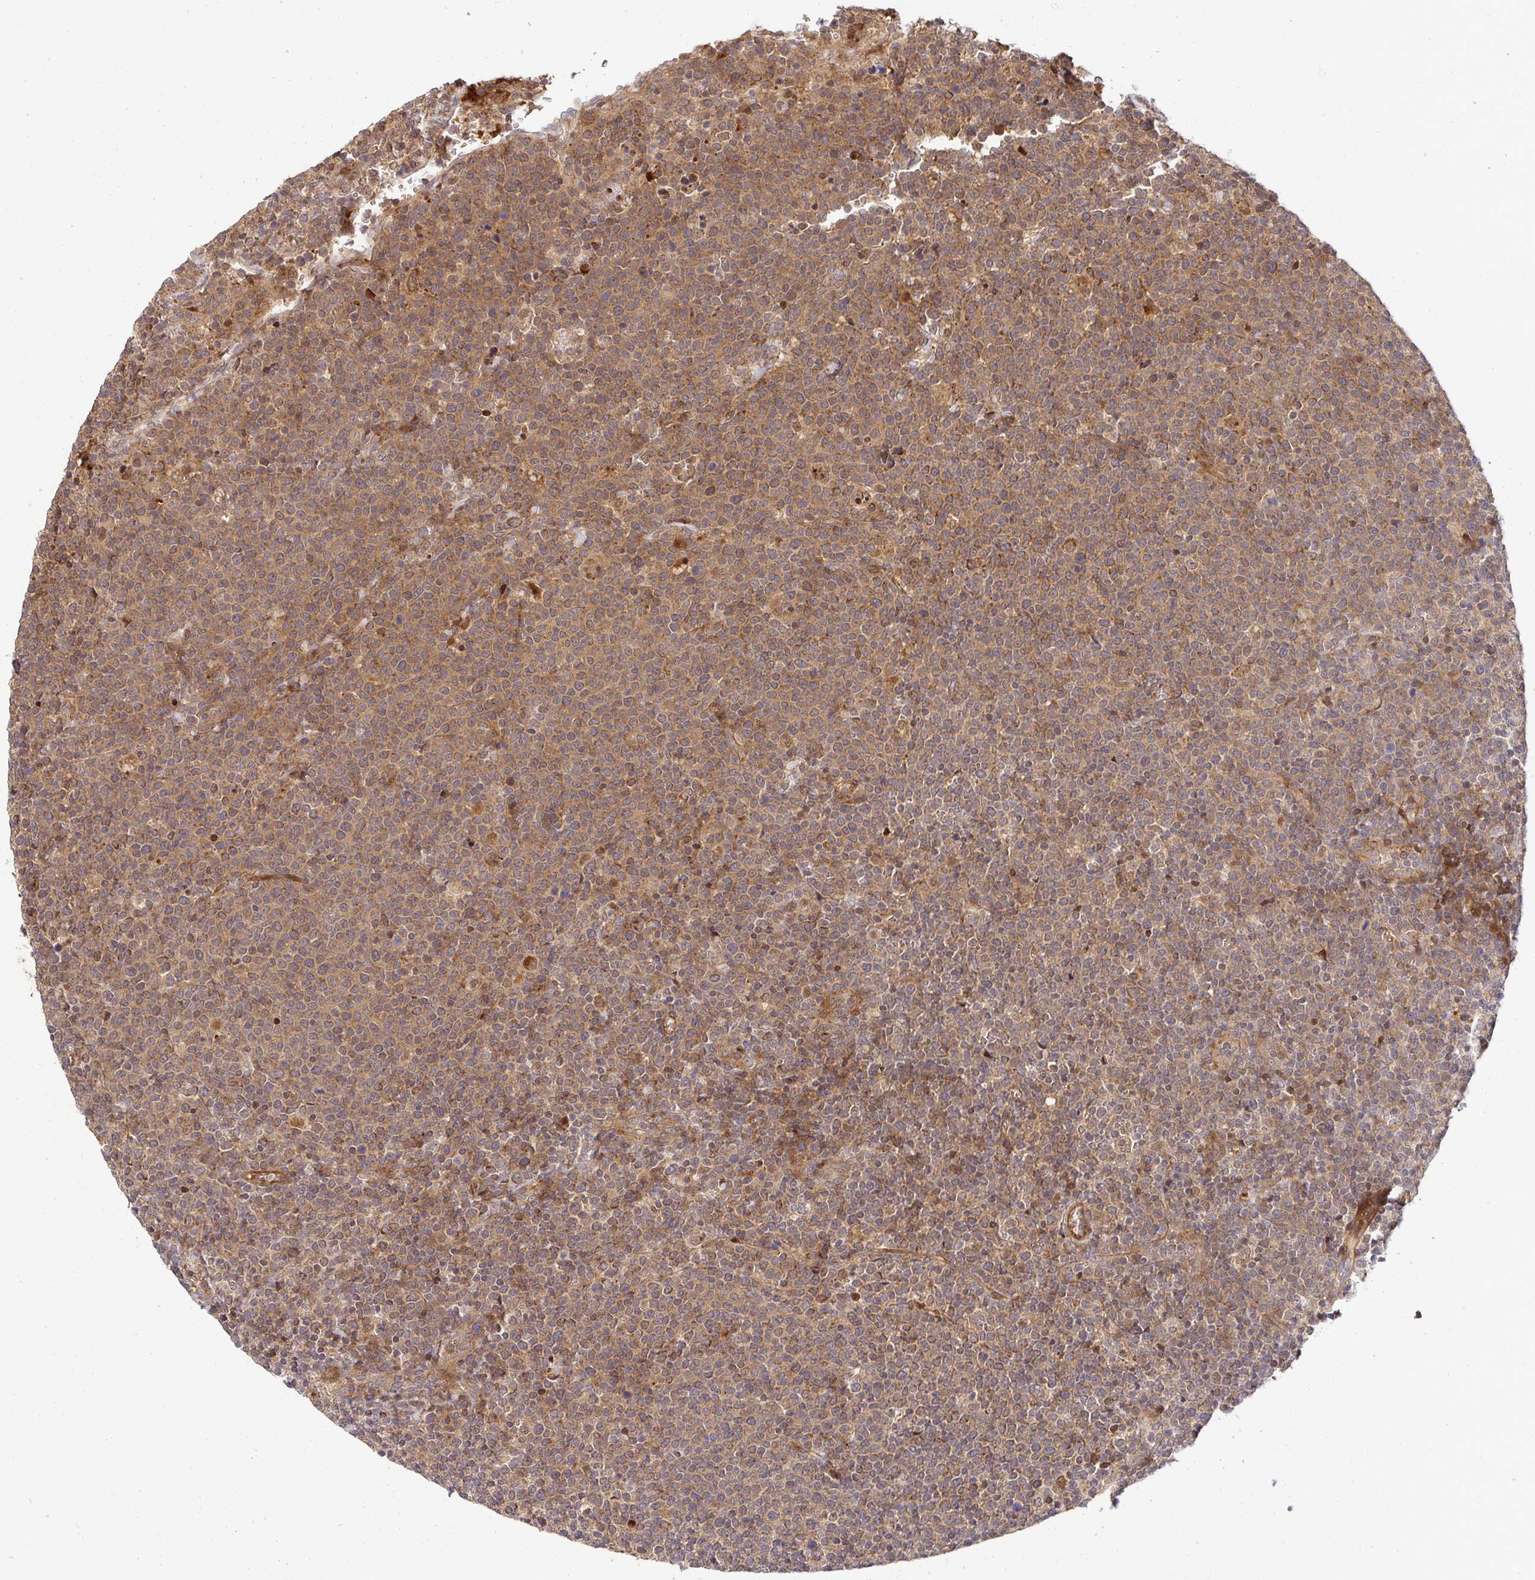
{"staining": {"intensity": "weak", "quantity": "25%-75%", "location": "cytoplasmic/membranous"}, "tissue": "lymphoma", "cell_type": "Tumor cells", "image_type": "cancer", "snomed": [{"axis": "morphology", "description": "Malignant lymphoma, non-Hodgkin's type, High grade"}, {"axis": "topography", "description": "Lymph node"}], "caption": "Protein analysis of high-grade malignant lymphoma, non-Hodgkin's type tissue shows weak cytoplasmic/membranous positivity in approximately 25%-75% of tumor cells.", "gene": "PSMA4", "patient": {"sex": "male", "age": 61}}